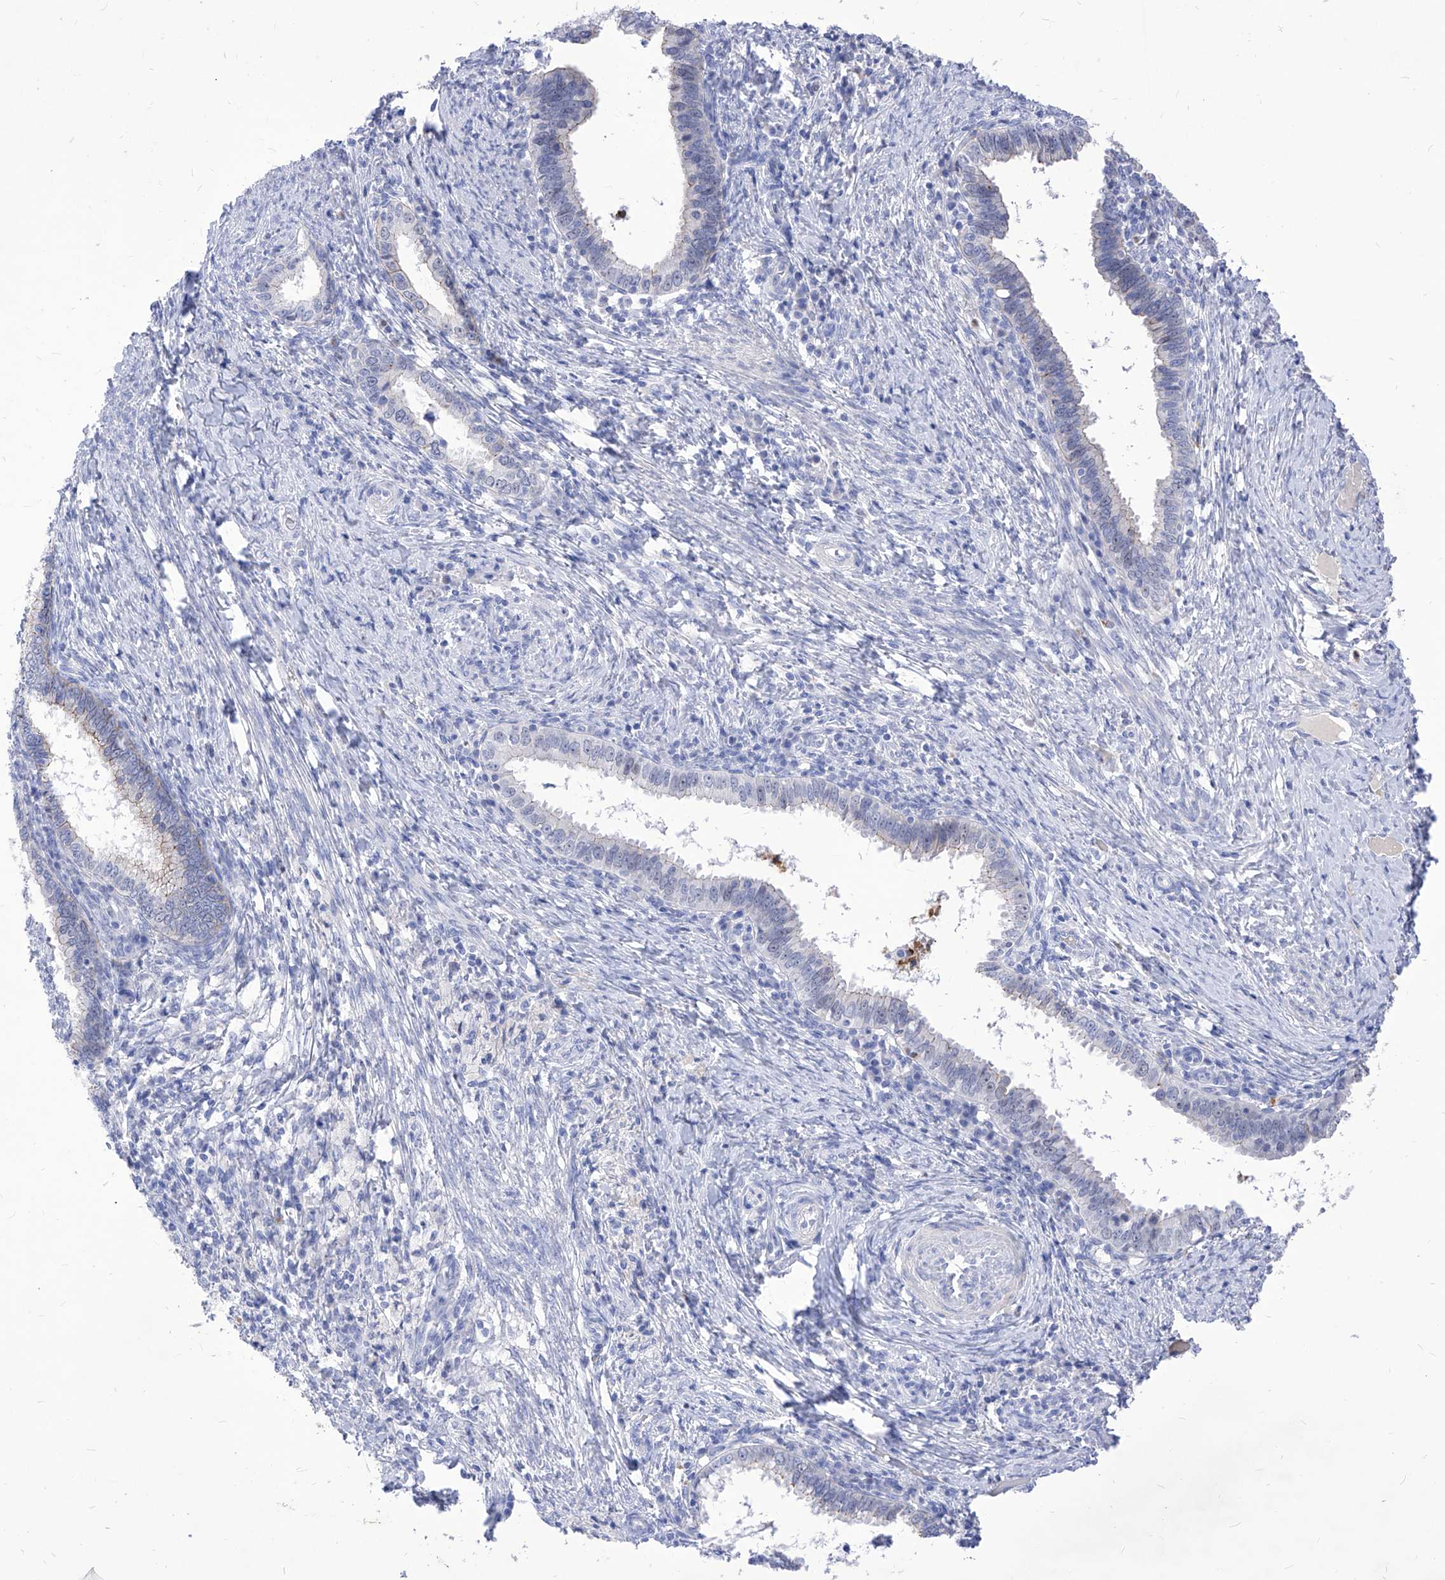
{"staining": {"intensity": "negative", "quantity": "none", "location": "none"}, "tissue": "cervical cancer", "cell_type": "Tumor cells", "image_type": "cancer", "snomed": [{"axis": "morphology", "description": "Adenocarcinoma, NOS"}, {"axis": "topography", "description": "Cervix"}], "caption": "High magnification brightfield microscopy of adenocarcinoma (cervical) stained with DAB (3,3'-diaminobenzidine) (brown) and counterstained with hematoxylin (blue): tumor cells show no significant positivity. (DAB IHC, high magnification).", "gene": "VAX1", "patient": {"sex": "female", "age": 36}}